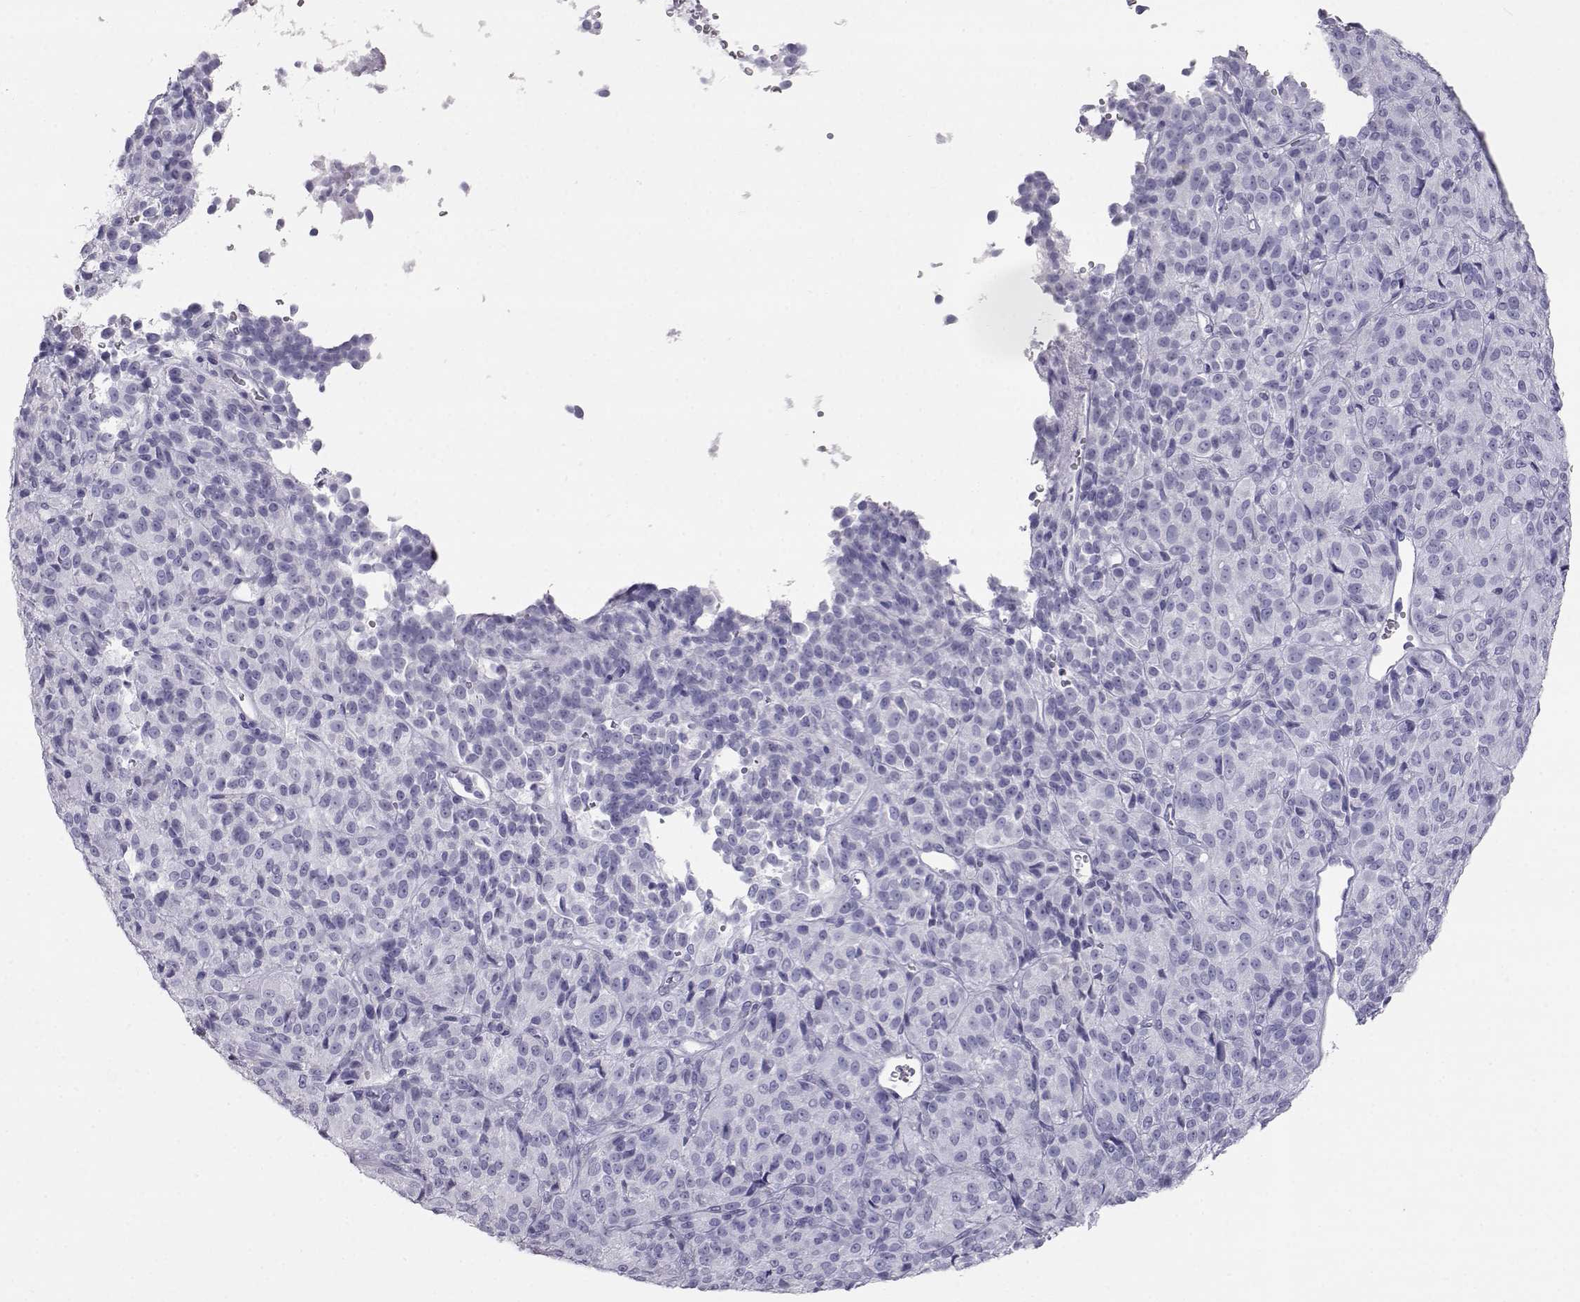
{"staining": {"intensity": "negative", "quantity": "none", "location": "none"}, "tissue": "melanoma", "cell_type": "Tumor cells", "image_type": "cancer", "snomed": [{"axis": "morphology", "description": "Malignant melanoma, Metastatic site"}, {"axis": "topography", "description": "Brain"}], "caption": "Histopathology image shows no significant protein staining in tumor cells of malignant melanoma (metastatic site).", "gene": "ITLN2", "patient": {"sex": "female", "age": 56}}